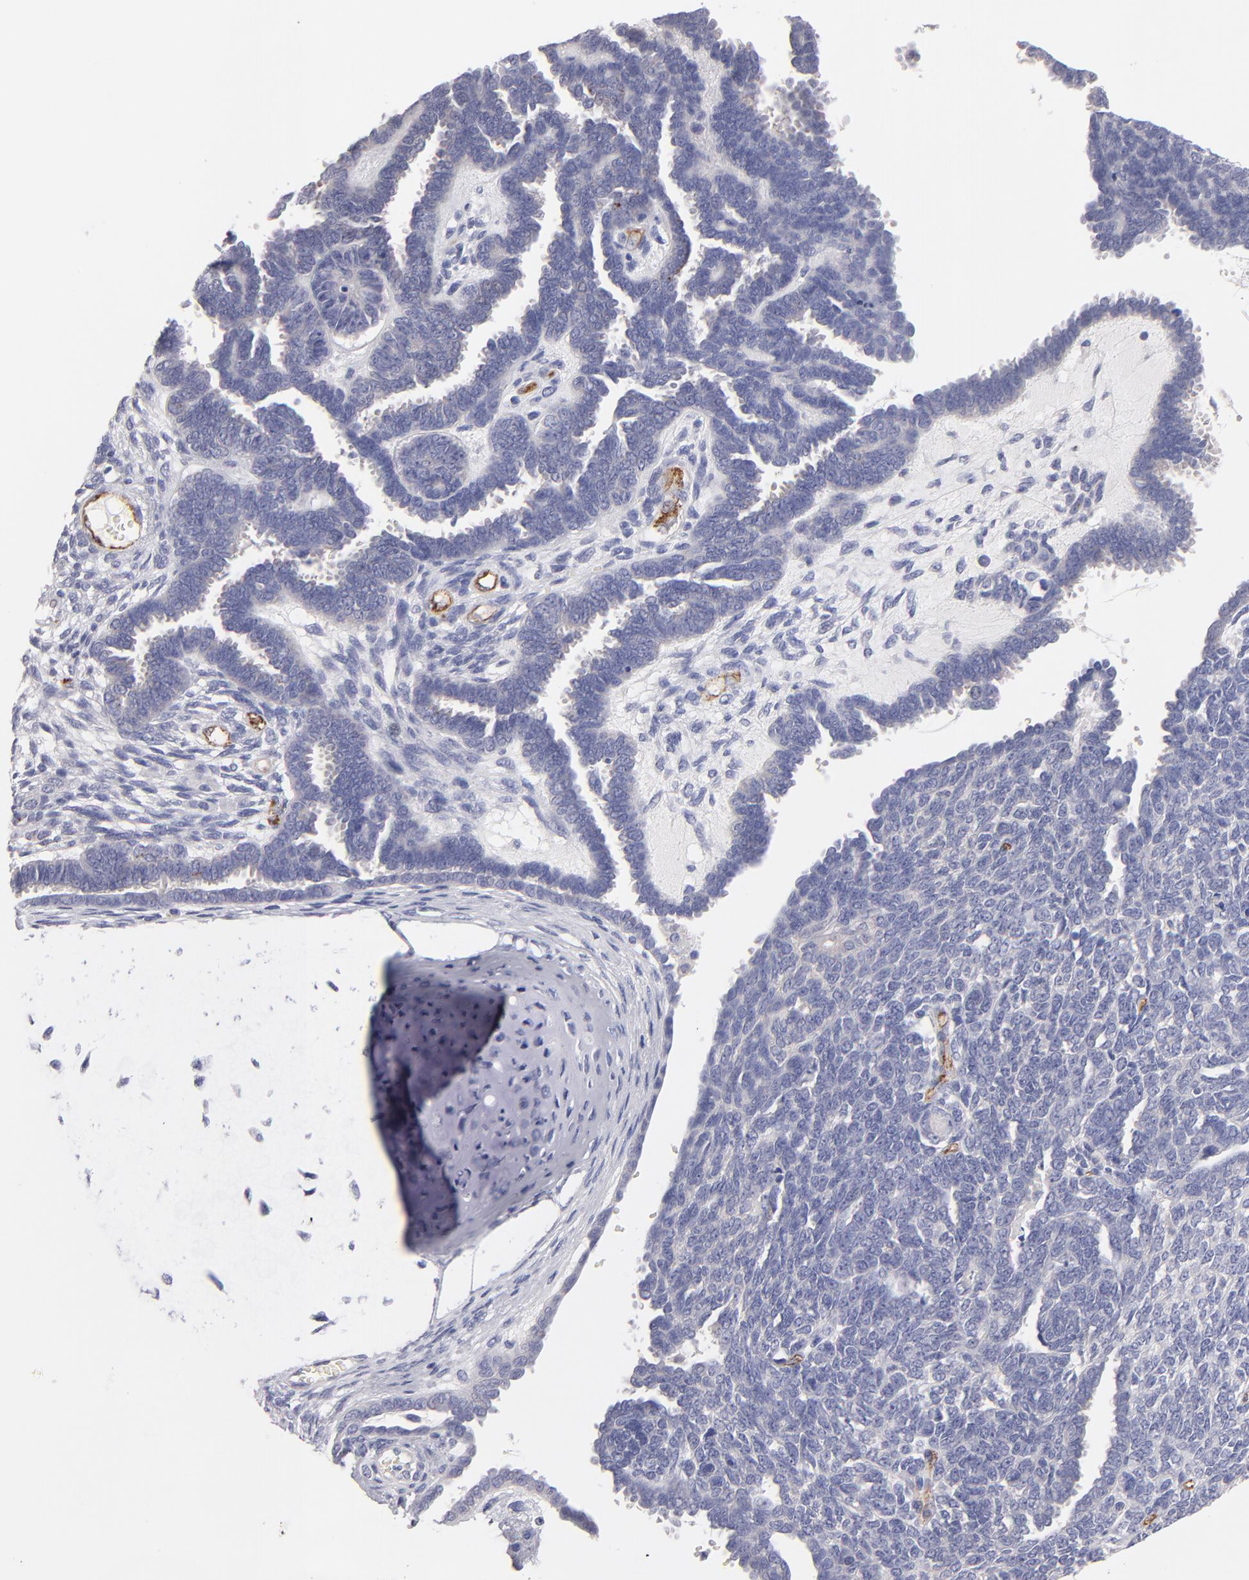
{"staining": {"intensity": "negative", "quantity": "none", "location": "none"}, "tissue": "endometrial cancer", "cell_type": "Tumor cells", "image_type": "cancer", "snomed": [{"axis": "morphology", "description": "Neoplasm, malignant, NOS"}, {"axis": "topography", "description": "Endometrium"}], "caption": "Histopathology image shows no protein positivity in tumor cells of endometrial cancer (malignant neoplasm) tissue. The staining is performed using DAB (3,3'-diaminobenzidine) brown chromogen with nuclei counter-stained in using hematoxylin.", "gene": "PLVAP", "patient": {"sex": "female", "age": 74}}